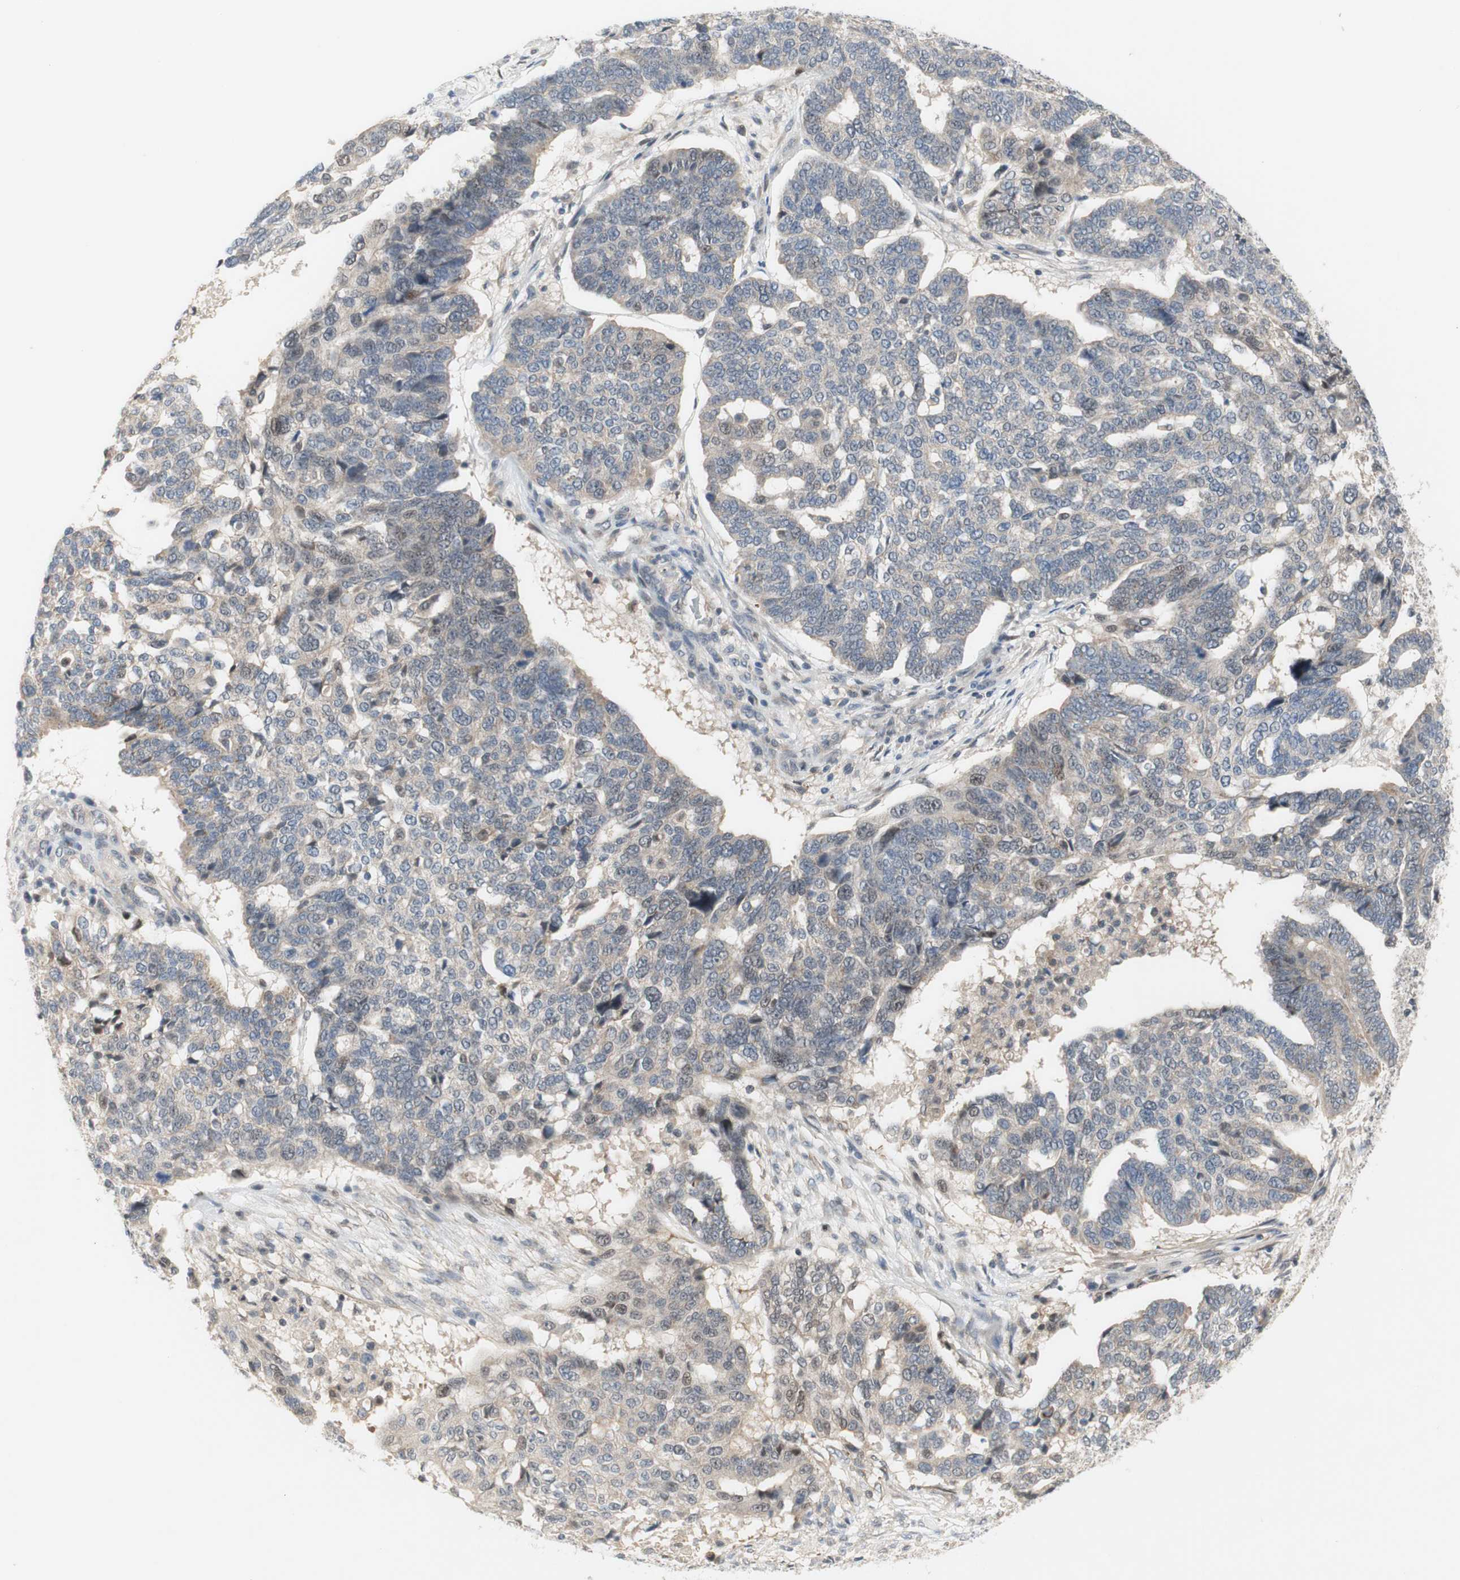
{"staining": {"intensity": "weak", "quantity": "<25%", "location": "nuclear"}, "tissue": "ovarian cancer", "cell_type": "Tumor cells", "image_type": "cancer", "snomed": [{"axis": "morphology", "description": "Cystadenocarcinoma, serous, NOS"}, {"axis": "topography", "description": "Ovary"}], "caption": "A photomicrograph of serous cystadenocarcinoma (ovarian) stained for a protein exhibits no brown staining in tumor cells. (Brightfield microscopy of DAB immunohistochemistry (IHC) at high magnification).", "gene": "RFNG", "patient": {"sex": "female", "age": 59}}